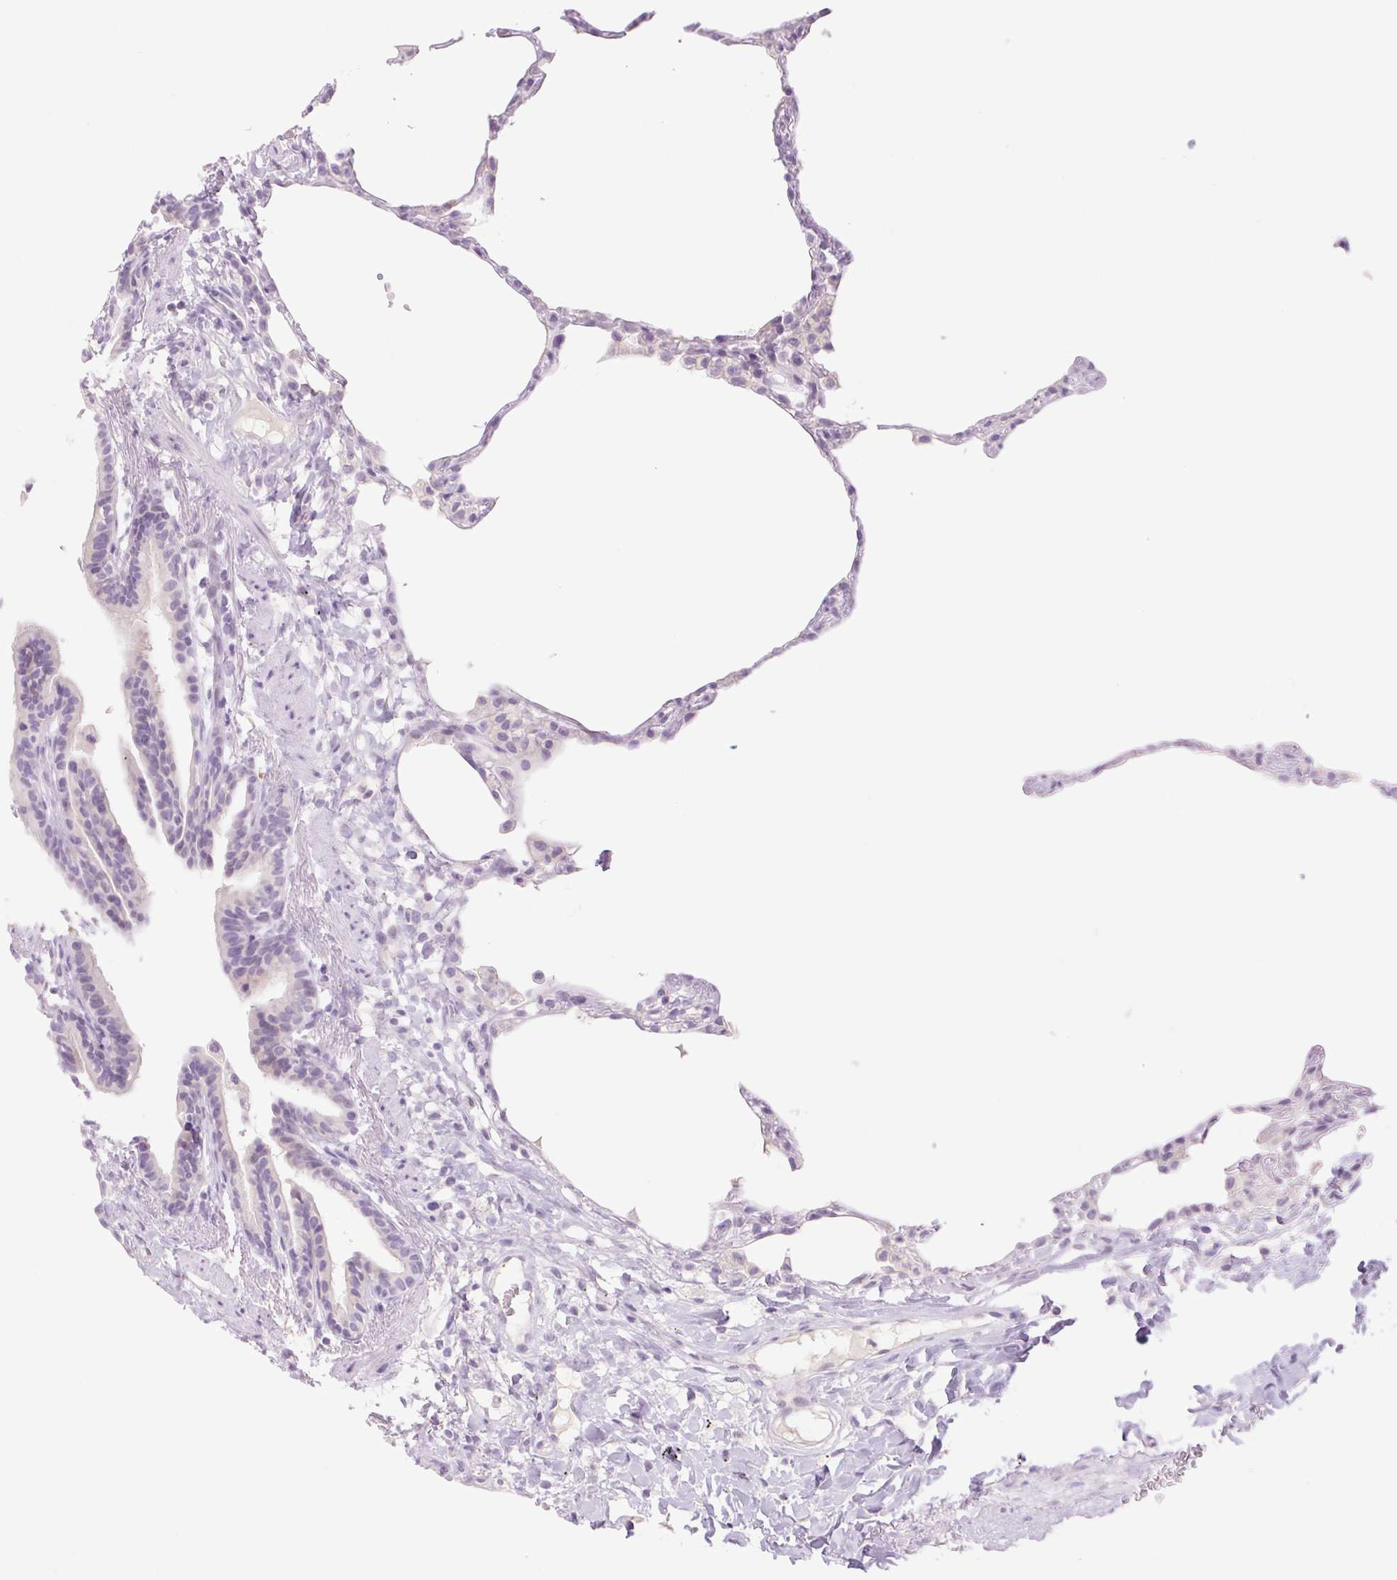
{"staining": {"intensity": "negative", "quantity": "none", "location": "none"}, "tissue": "lung", "cell_type": "Alveolar cells", "image_type": "normal", "snomed": [{"axis": "morphology", "description": "Normal tissue, NOS"}, {"axis": "topography", "description": "Lung"}], "caption": "The image exhibits no staining of alveolar cells in normal lung.", "gene": "TBX15", "patient": {"sex": "female", "age": 57}}